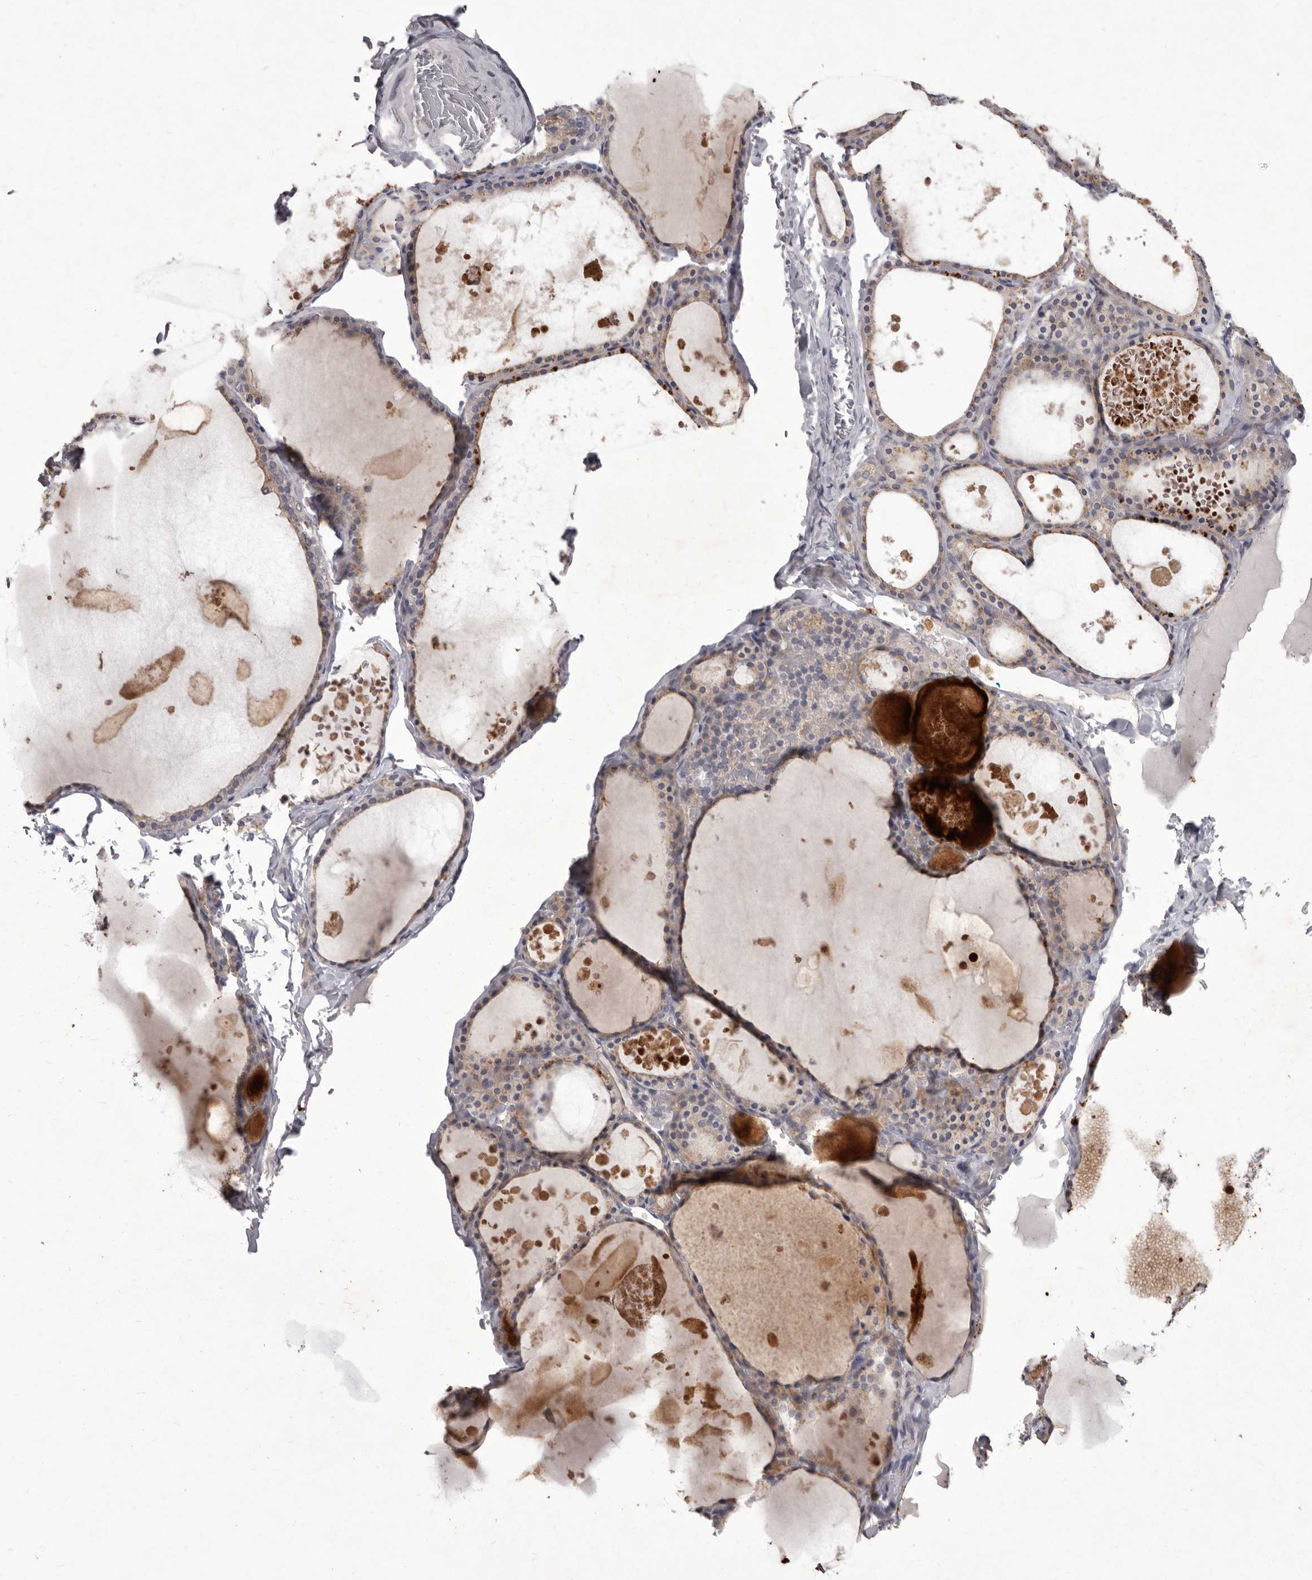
{"staining": {"intensity": "weak", "quantity": "25%-75%", "location": "cytoplasmic/membranous"}, "tissue": "thyroid gland", "cell_type": "Glandular cells", "image_type": "normal", "snomed": [{"axis": "morphology", "description": "Normal tissue, NOS"}, {"axis": "topography", "description": "Thyroid gland"}], "caption": "Benign thyroid gland exhibits weak cytoplasmic/membranous positivity in about 25%-75% of glandular cells.", "gene": "P2RX6", "patient": {"sex": "male", "age": 56}}